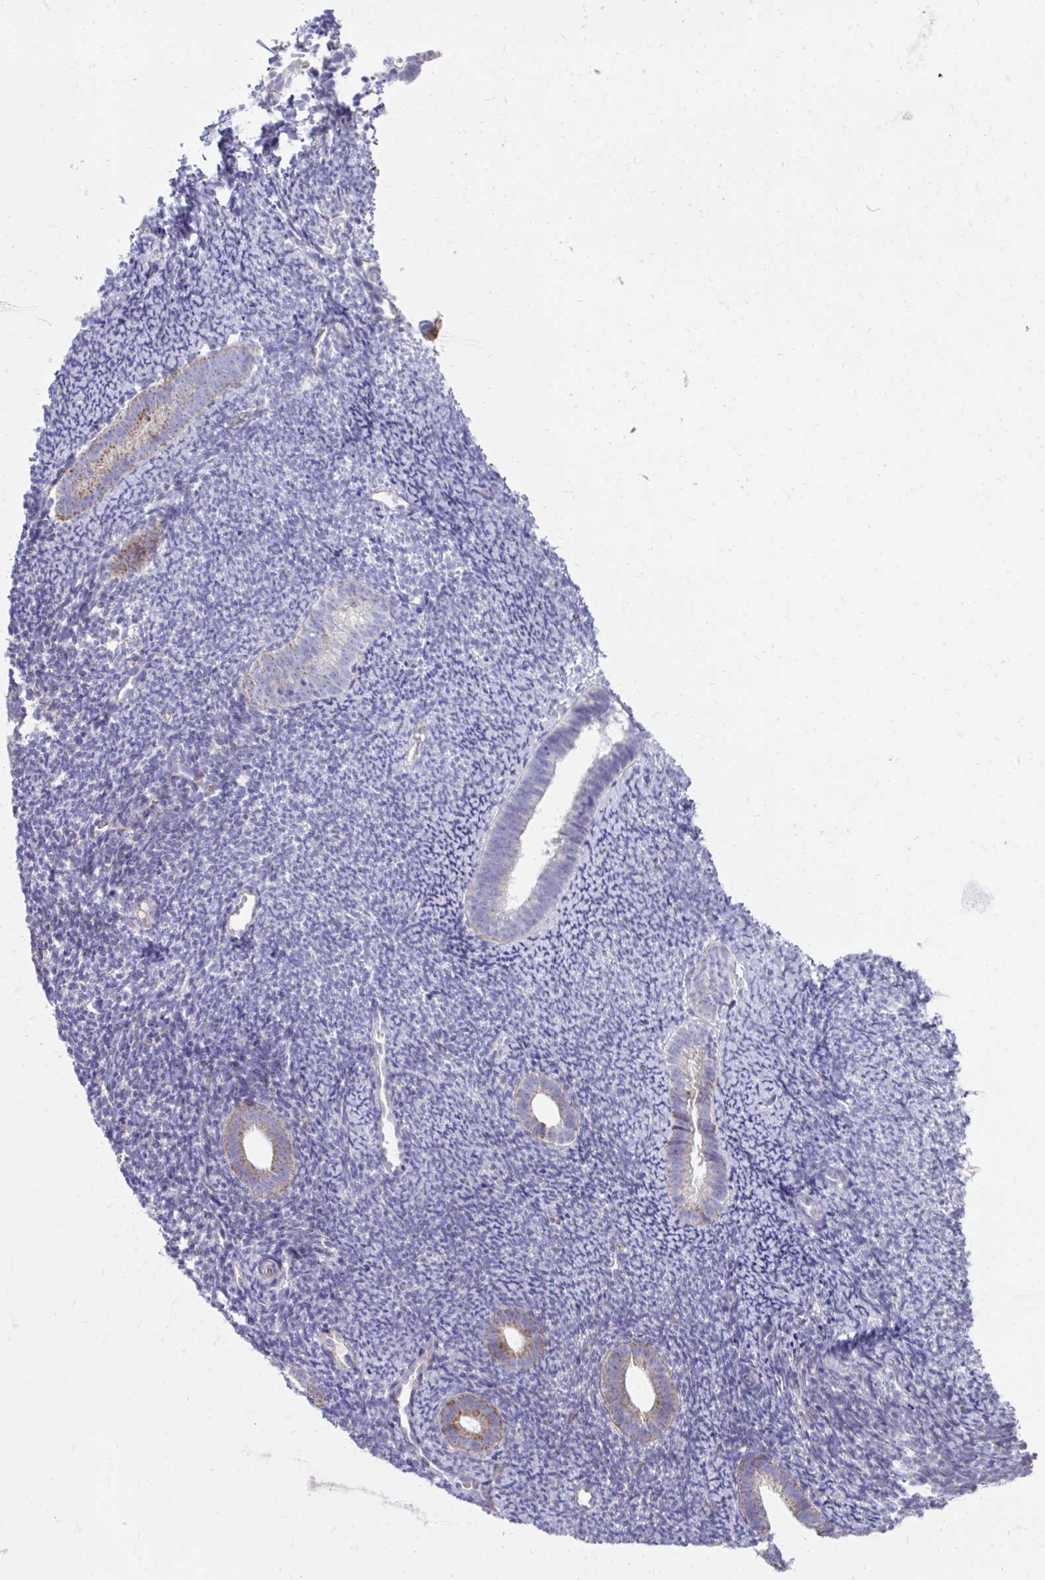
{"staining": {"intensity": "moderate", "quantity": "25%-75%", "location": "cytoplasmic/membranous"}, "tissue": "endometrium", "cell_type": "Cells in endometrial stroma", "image_type": "normal", "snomed": [{"axis": "morphology", "description": "Normal tissue, NOS"}, {"axis": "topography", "description": "Endometrium"}], "caption": "Immunohistochemistry (IHC) micrograph of benign endometrium: endometrium stained using immunohistochemistry shows medium levels of moderate protein expression localized specifically in the cytoplasmic/membranous of cells in endometrial stroma, appearing as a cytoplasmic/membranous brown color.", "gene": "PRRG3", "patient": {"sex": "female", "age": 39}}